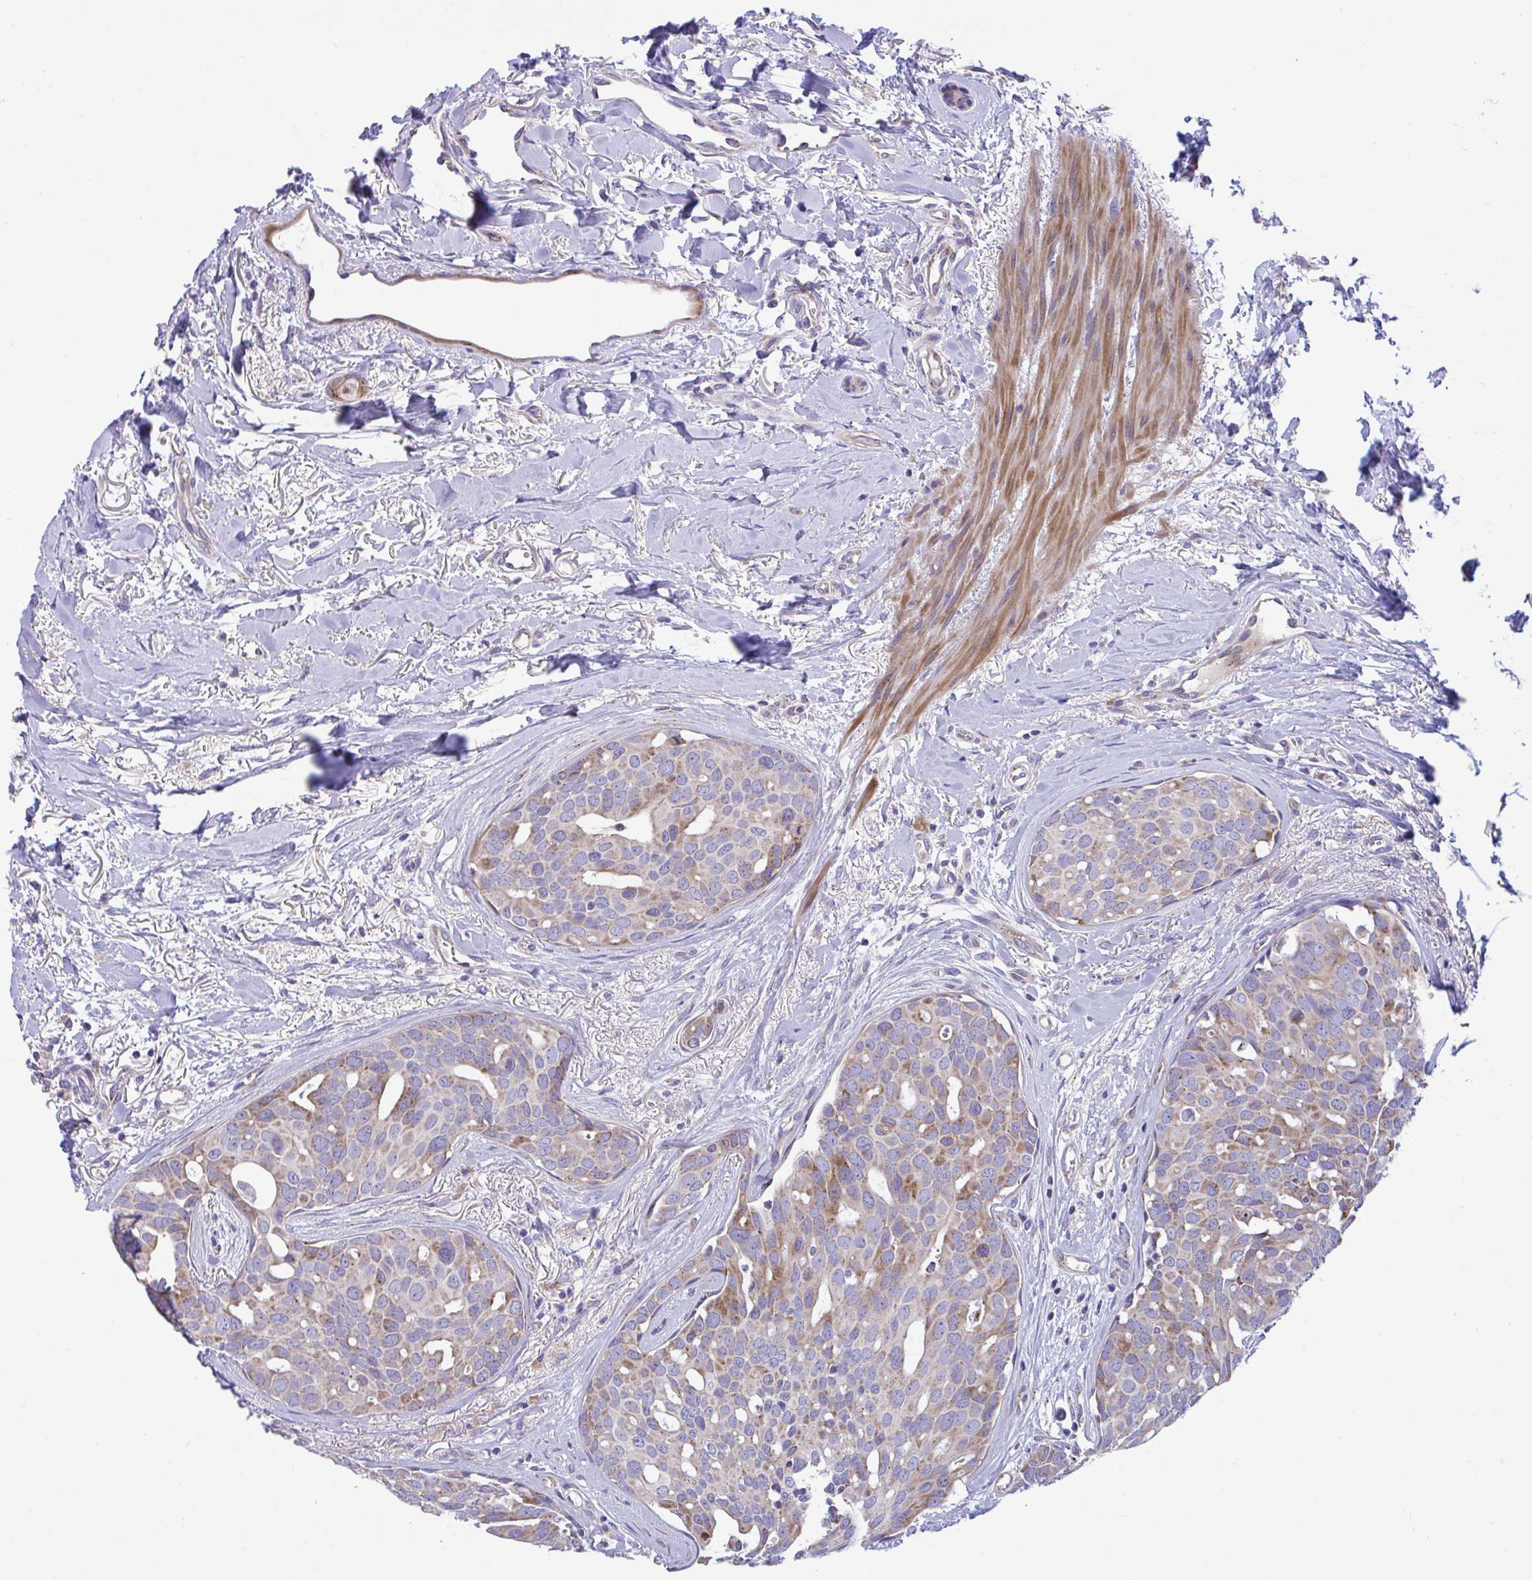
{"staining": {"intensity": "moderate", "quantity": "<25%", "location": "cytoplasmic/membranous"}, "tissue": "breast cancer", "cell_type": "Tumor cells", "image_type": "cancer", "snomed": [{"axis": "morphology", "description": "Duct carcinoma"}, {"axis": "topography", "description": "Breast"}], "caption": "Brown immunohistochemical staining in human infiltrating ductal carcinoma (breast) shows moderate cytoplasmic/membranous positivity in about <25% of tumor cells.", "gene": "MRPS16", "patient": {"sex": "female", "age": 54}}